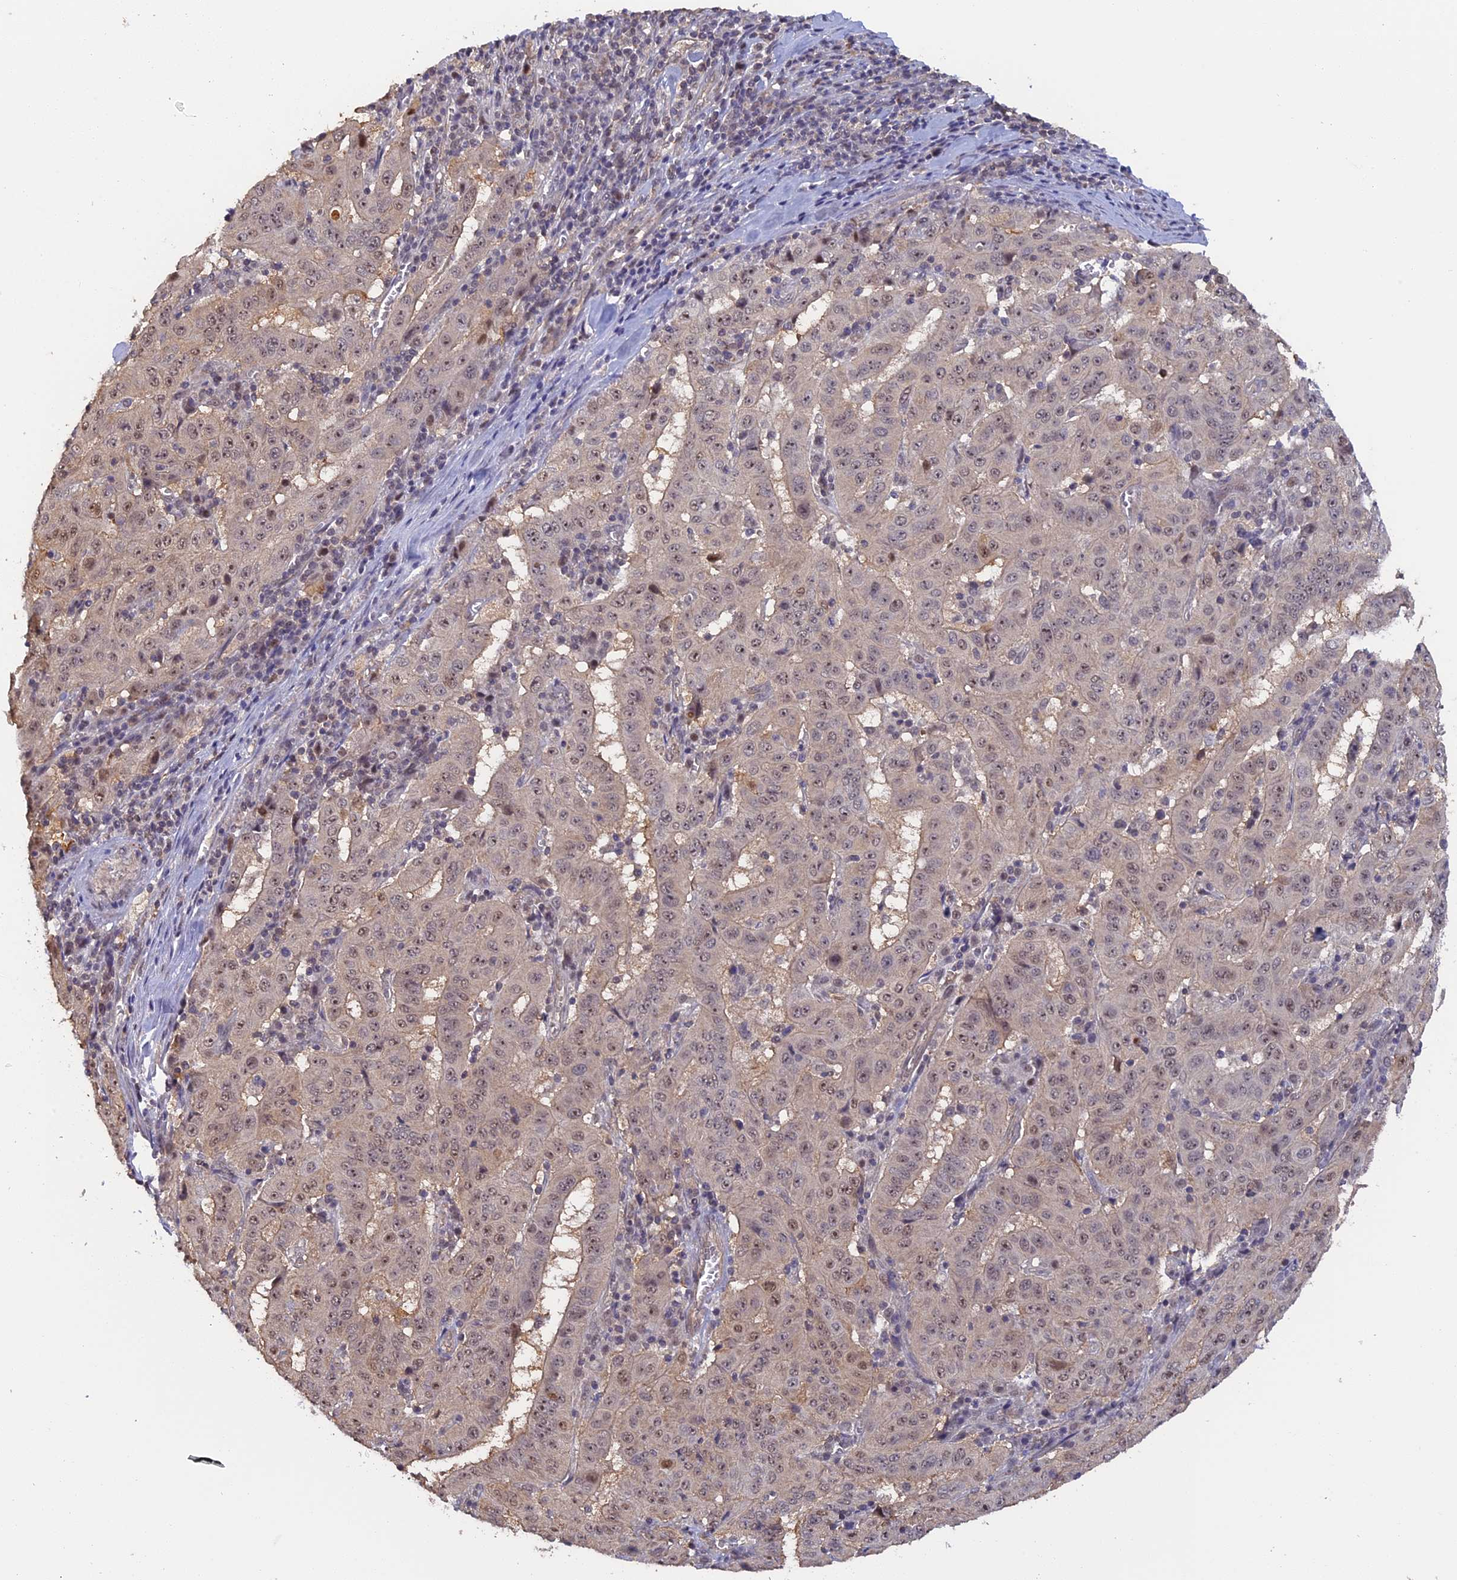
{"staining": {"intensity": "weak", "quantity": ">75%", "location": "nuclear"}, "tissue": "pancreatic cancer", "cell_type": "Tumor cells", "image_type": "cancer", "snomed": [{"axis": "morphology", "description": "Adenocarcinoma, NOS"}, {"axis": "topography", "description": "Pancreas"}], "caption": "Immunohistochemical staining of pancreatic adenocarcinoma demonstrates low levels of weak nuclear staining in approximately >75% of tumor cells. (DAB (3,3'-diaminobenzidine) IHC with brightfield microscopy, high magnification).", "gene": "FAM98C", "patient": {"sex": "male", "age": 63}}